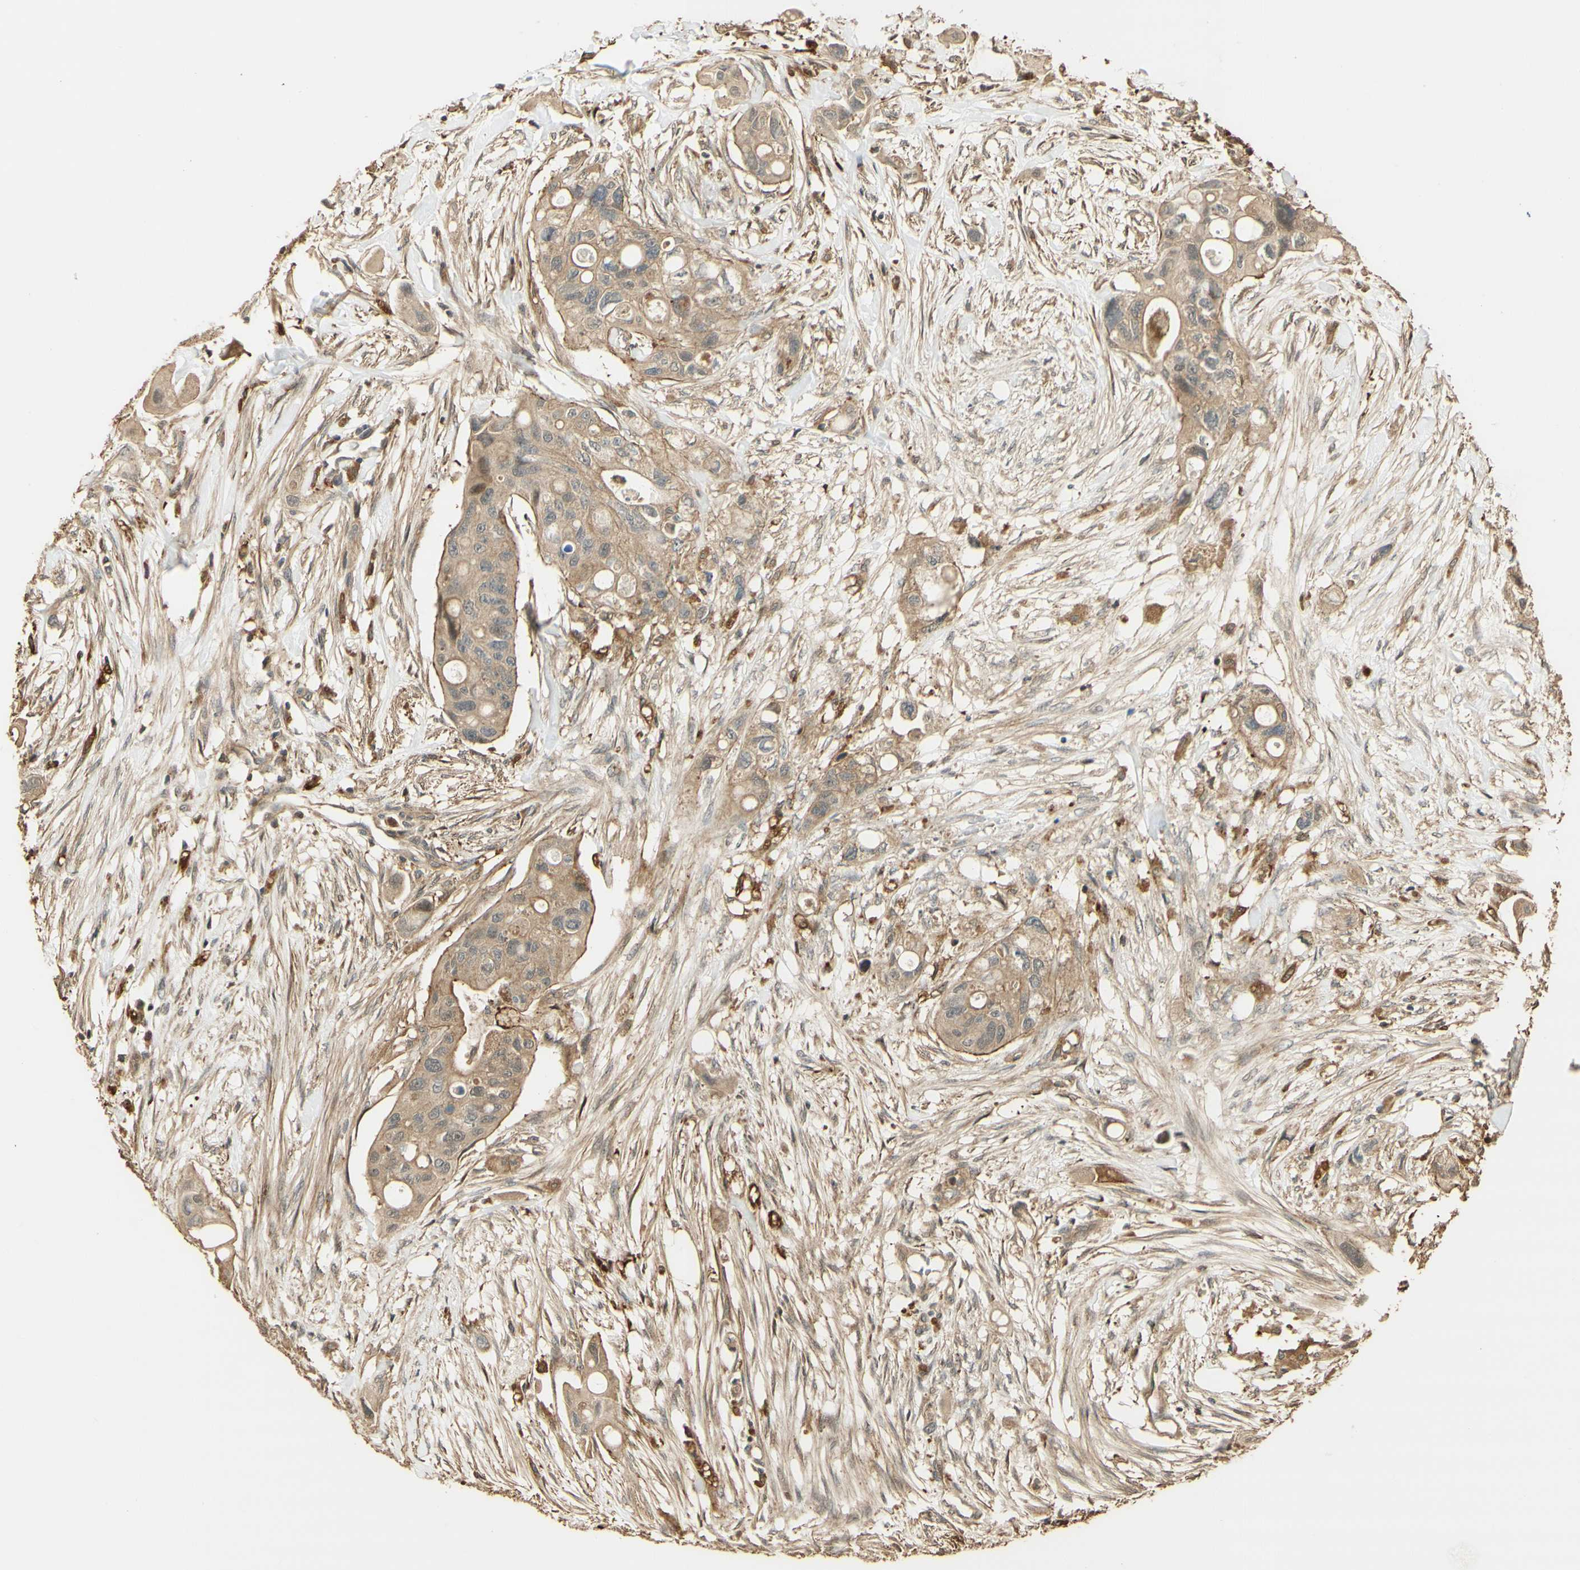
{"staining": {"intensity": "weak", "quantity": ">75%", "location": "cytoplasmic/membranous"}, "tissue": "colorectal cancer", "cell_type": "Tumor cells", "image_type": "cancer", "snomed": [{"axis": "morphology", "description": "Adenocarcinoma, NOS"}, {"axis": "topography", "description": "Colon"}], "caption": "Tumor cells display low levels of weak cytoplasmic/membranous expression in approximately >75% of cells in adenocarcinoma (colorectal).", "gene": "AGER", "patient": {"sex": "female", "age": 57}}